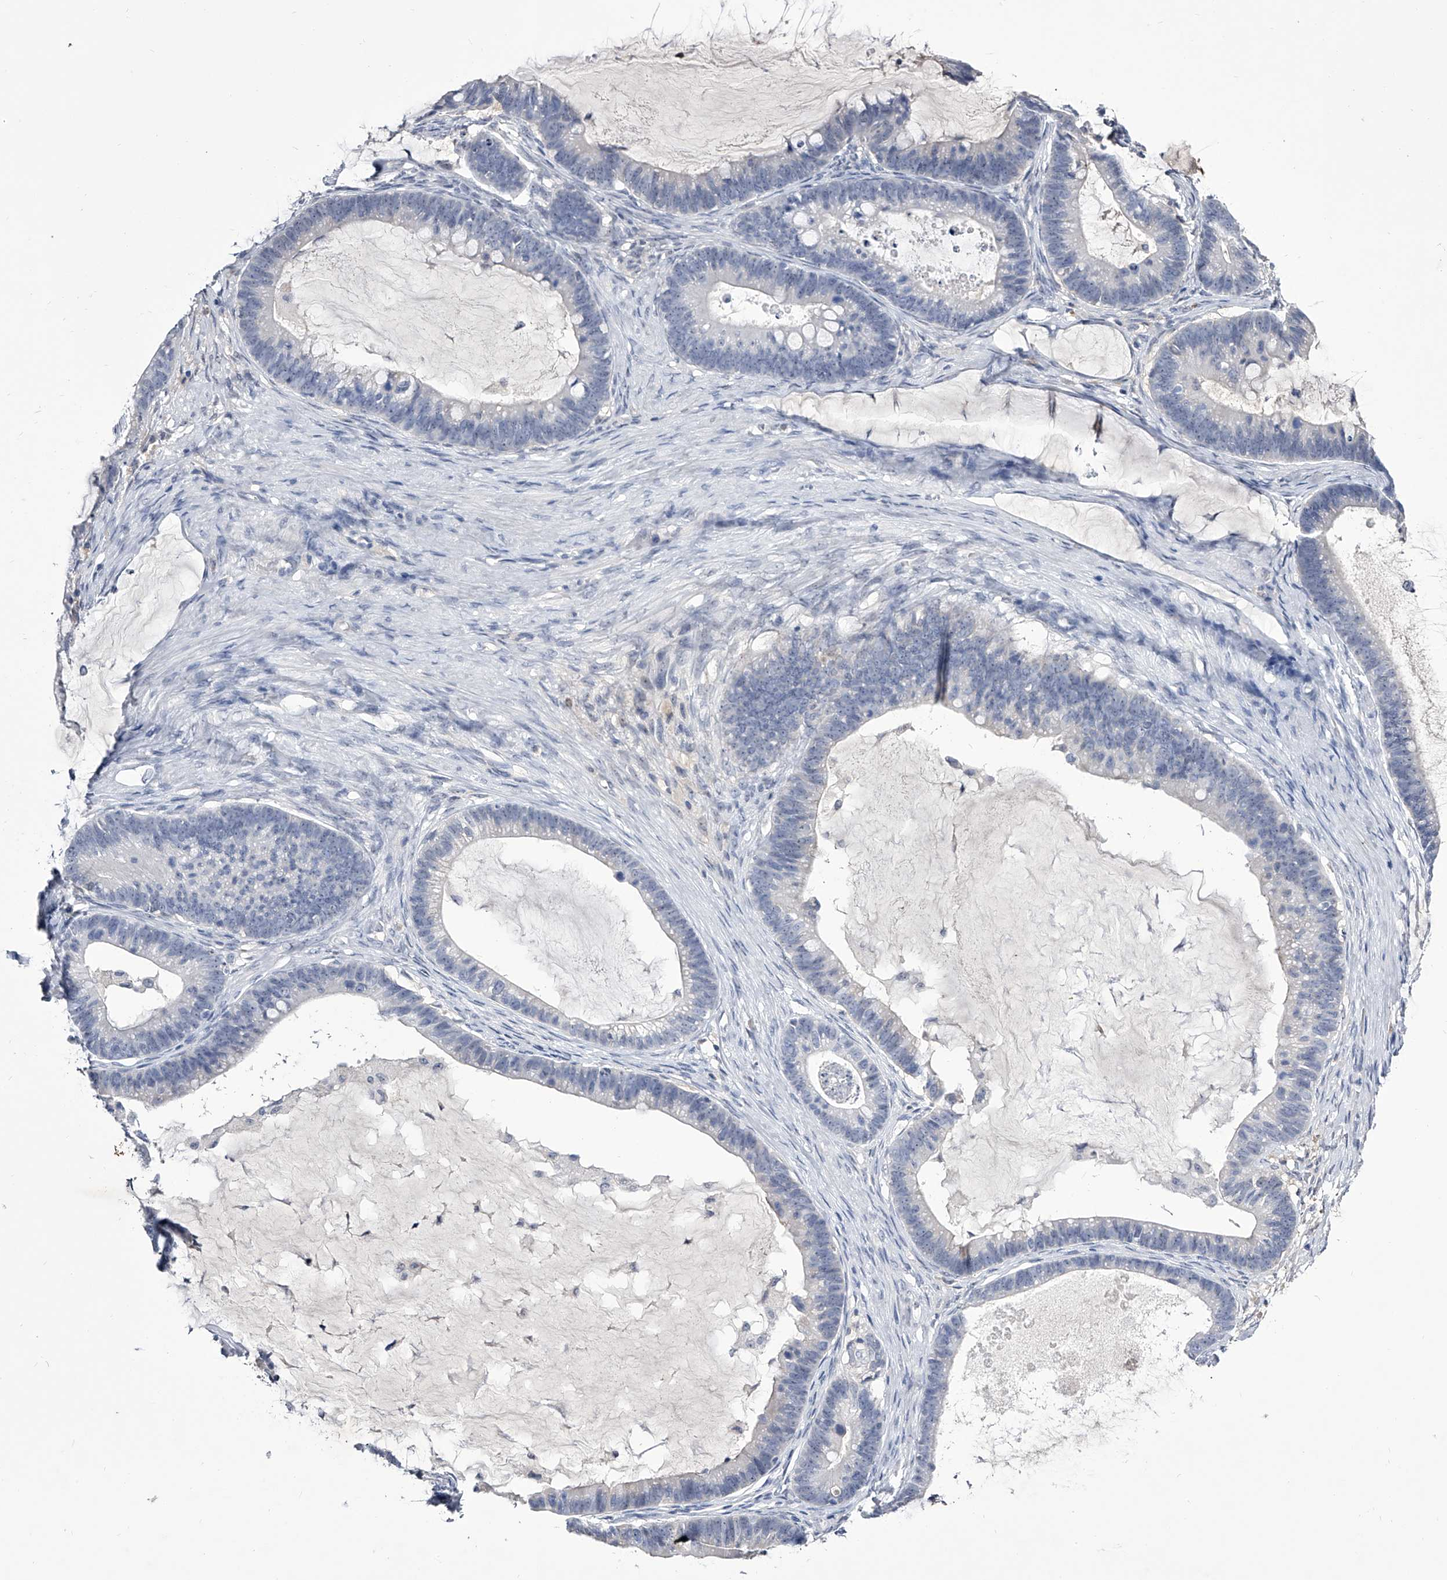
{"staining": {"intensity": "negative", "quantity": "none", "location": "none"}, "tissue": "ovarian cancer", "cell_type": "Tumor cells", "image_type": "cancer", "snomed": [{"axis": "morphology", "description": "Cystadenocarcinoma, mucinous, NOS"}, {"axis": "topography", "description": "Ovary"}], "caption": "DAB (3,3'-diaminobenzidine) immunohistochemical staining of human ovarian cancer (mucinous cystadenocarcinoma) shows no significant staining in tumor cells.", "gene": "CRISP2", "patient": {"sex": "female", "age": 61}}